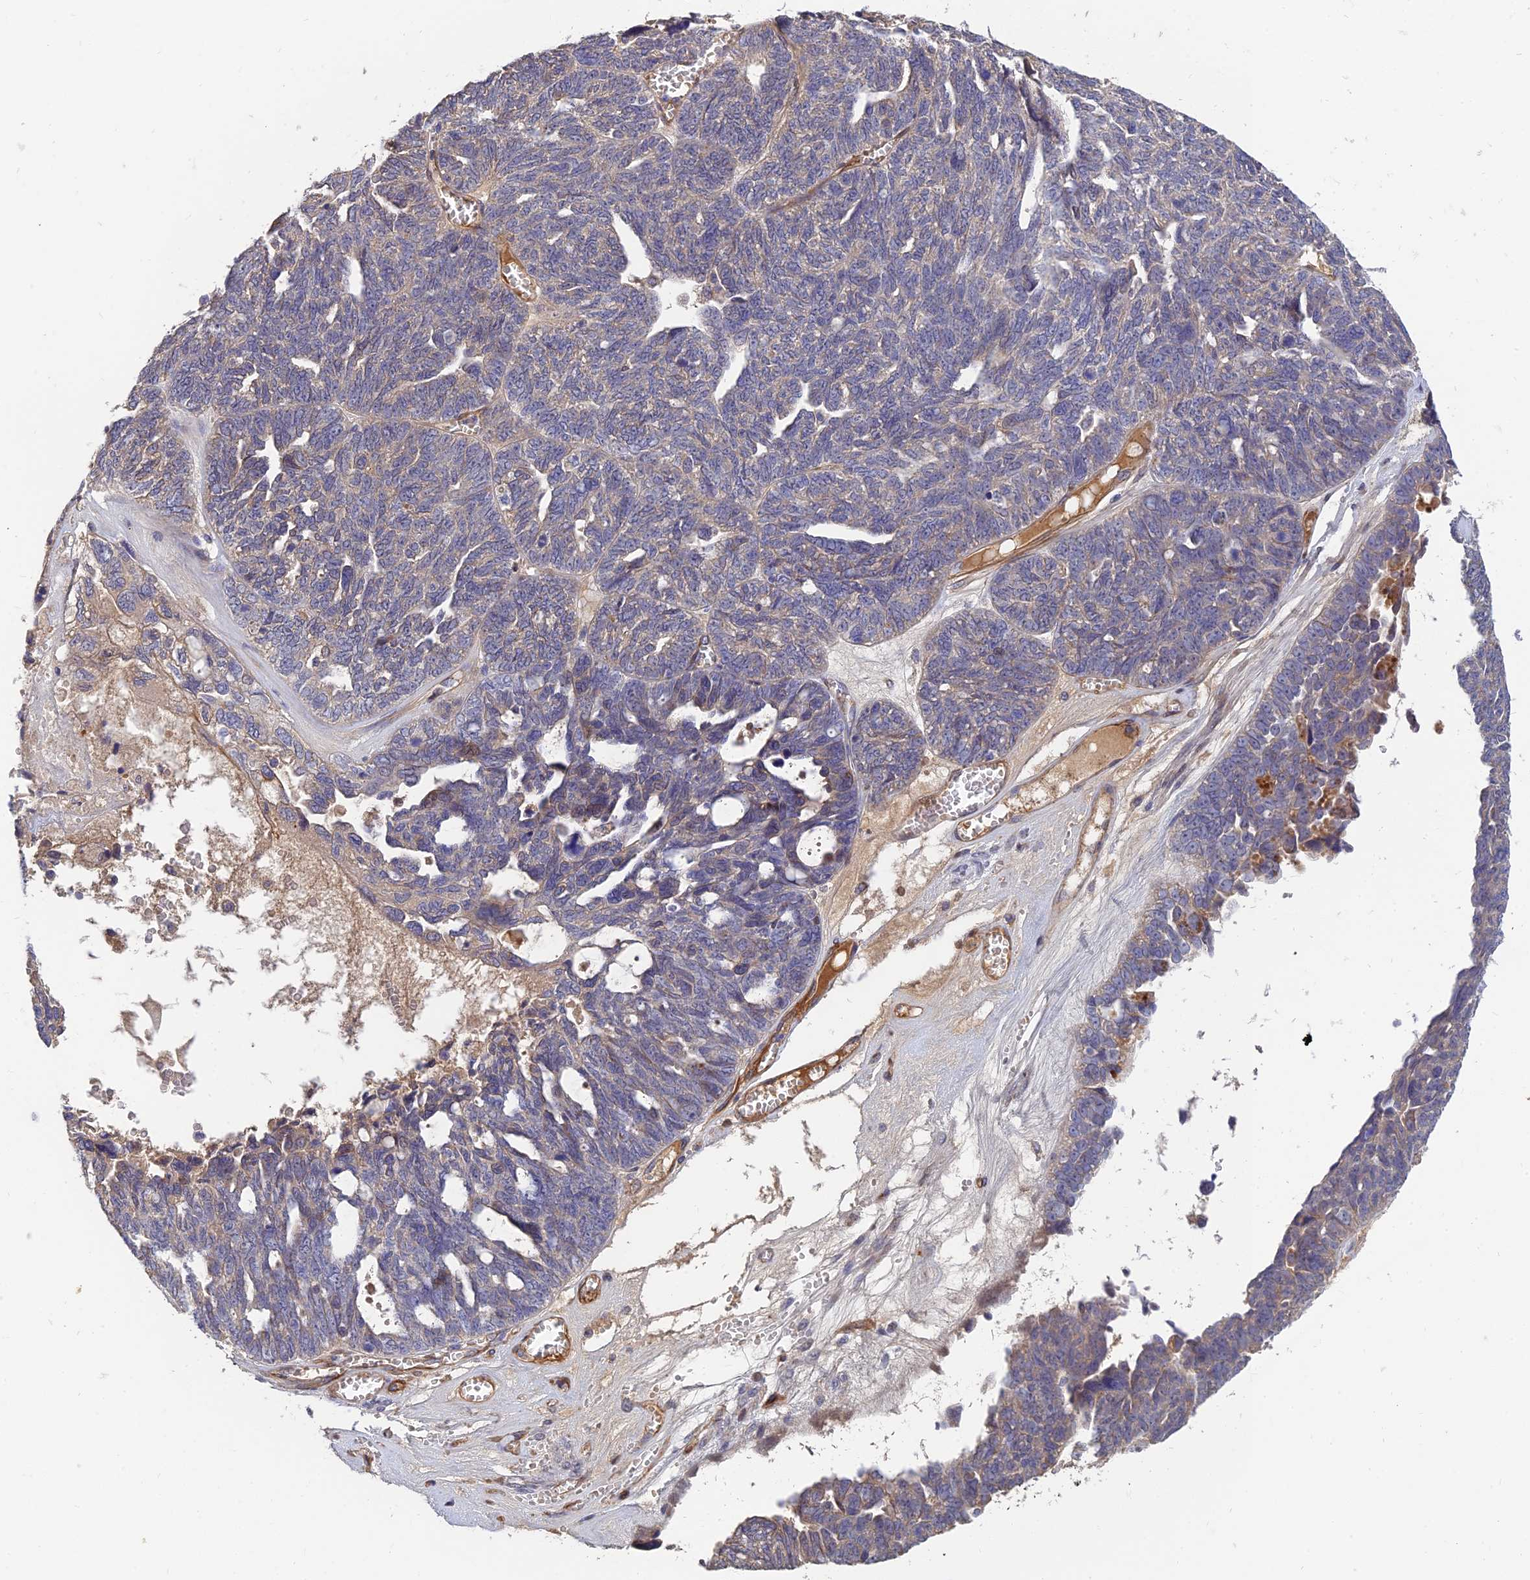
{"staining": {"intensity": "weak", "quantity": "<25%", "location": "cytoplasmic/membranous"}, "tissue": "ovarian cancer", "cell_type": "Tumor cells", "image_type": "cancer", "snomed": [{"axis": "morphology", "description": "Cystadenocarcinoma, serous, NOS"}, {"axis": "topography", "description": "Ovary"}], "caption": "DAB immunohistochemical staining of human ovarian cancer (serous cystadenocarcinoma) demonstrates no significant expression in tumor cells.", "gene": "MRPL35", "patient": {"sex": "female", "age": 79}}